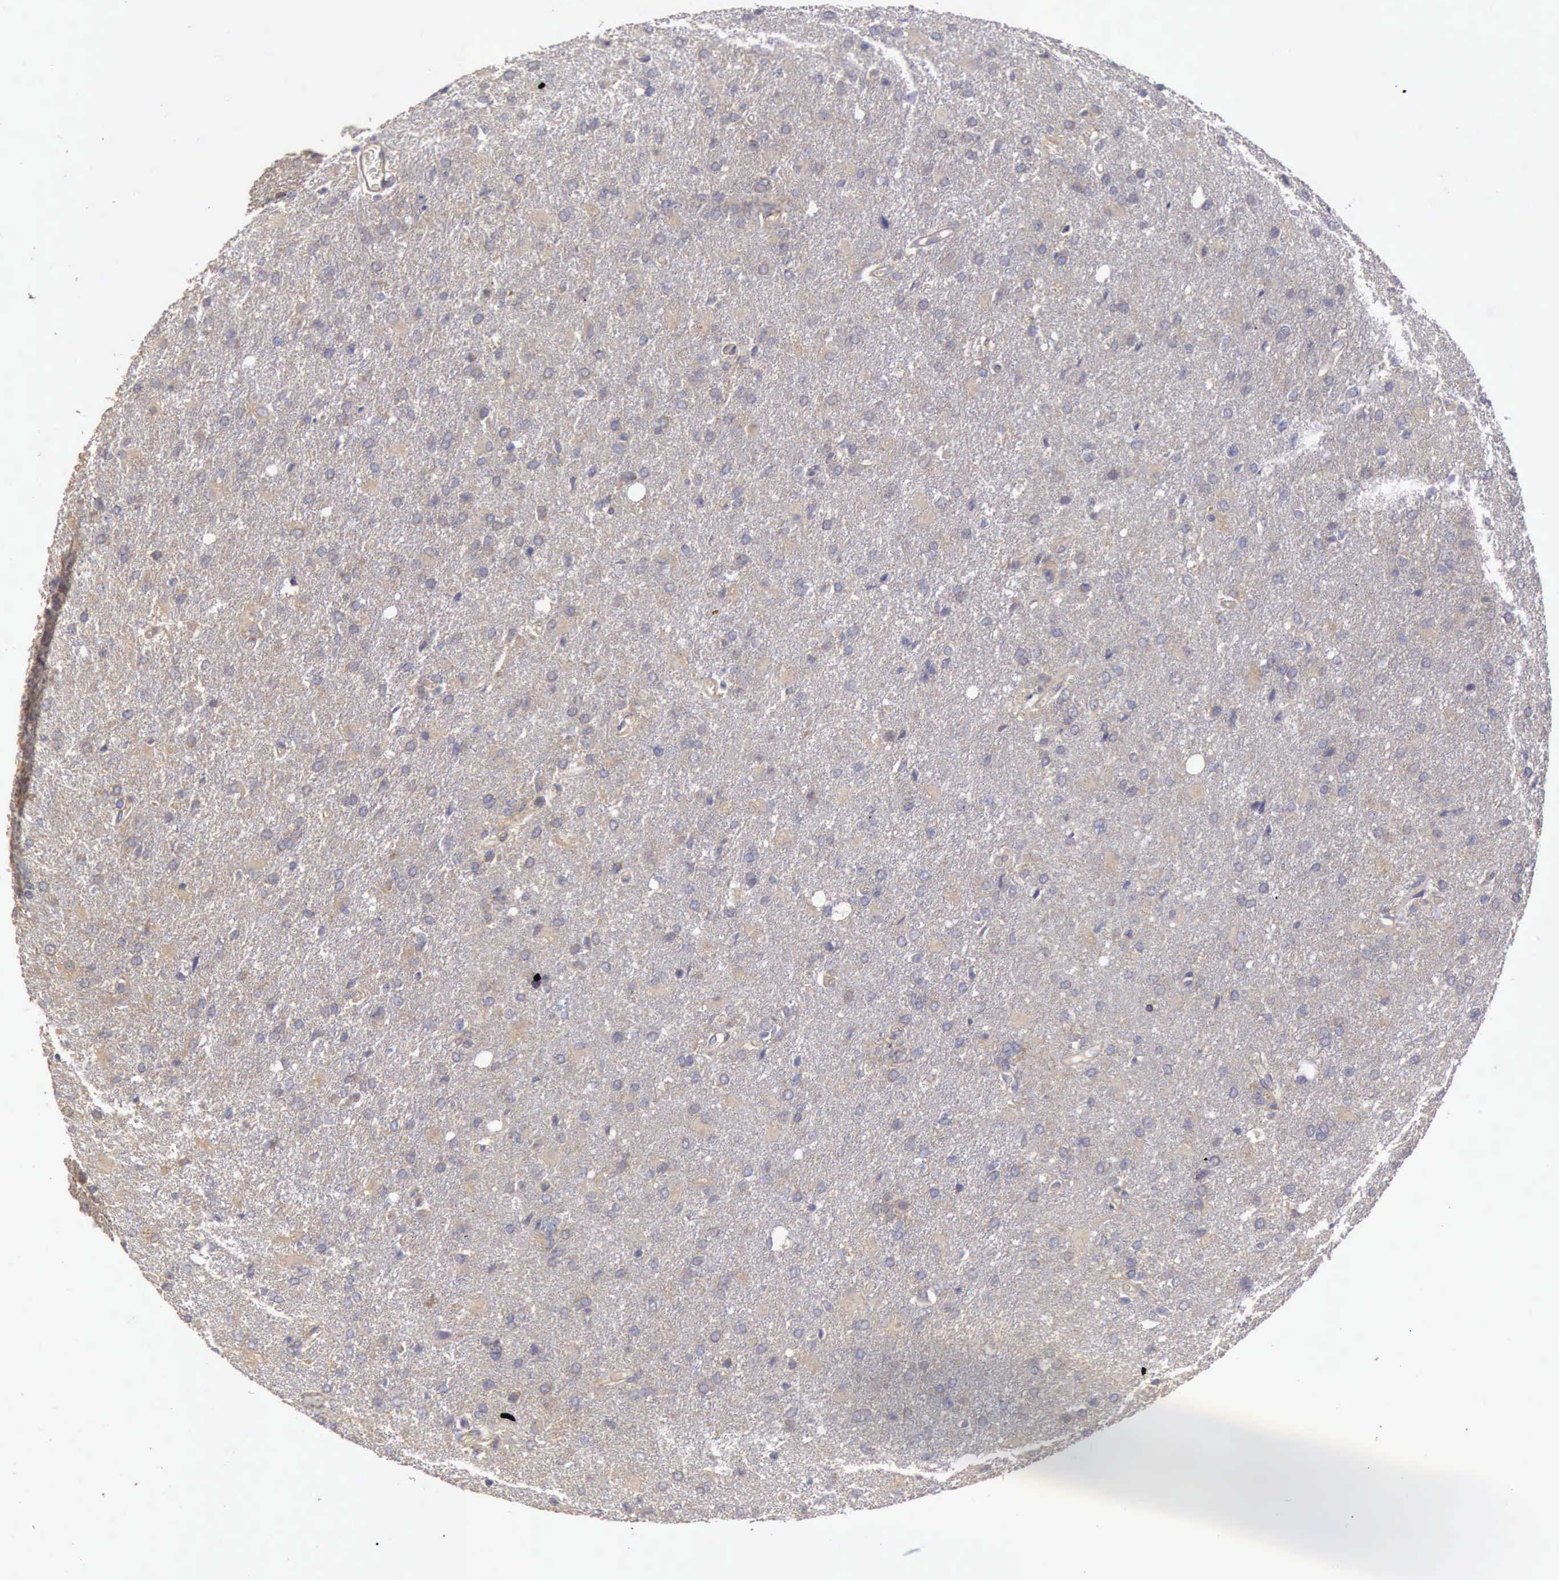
{"staining": {"intensity": "negative", "quantity": "none", "location": "none"}, "tissue": "glioma", "cell_type": "Tumor cells", "image_type": "cancer", "snomed": [{"axis": "morphology", "description": "Glioma, malignant, High grade"}, {"axis": "topography", "description": "Brain"}], "caption": "A histopathology image of glioma stained for a protein demonstrates no brown staining in tumor cells.", "gene": "BMX", "patient": {"sex": "male", "age": 68}}